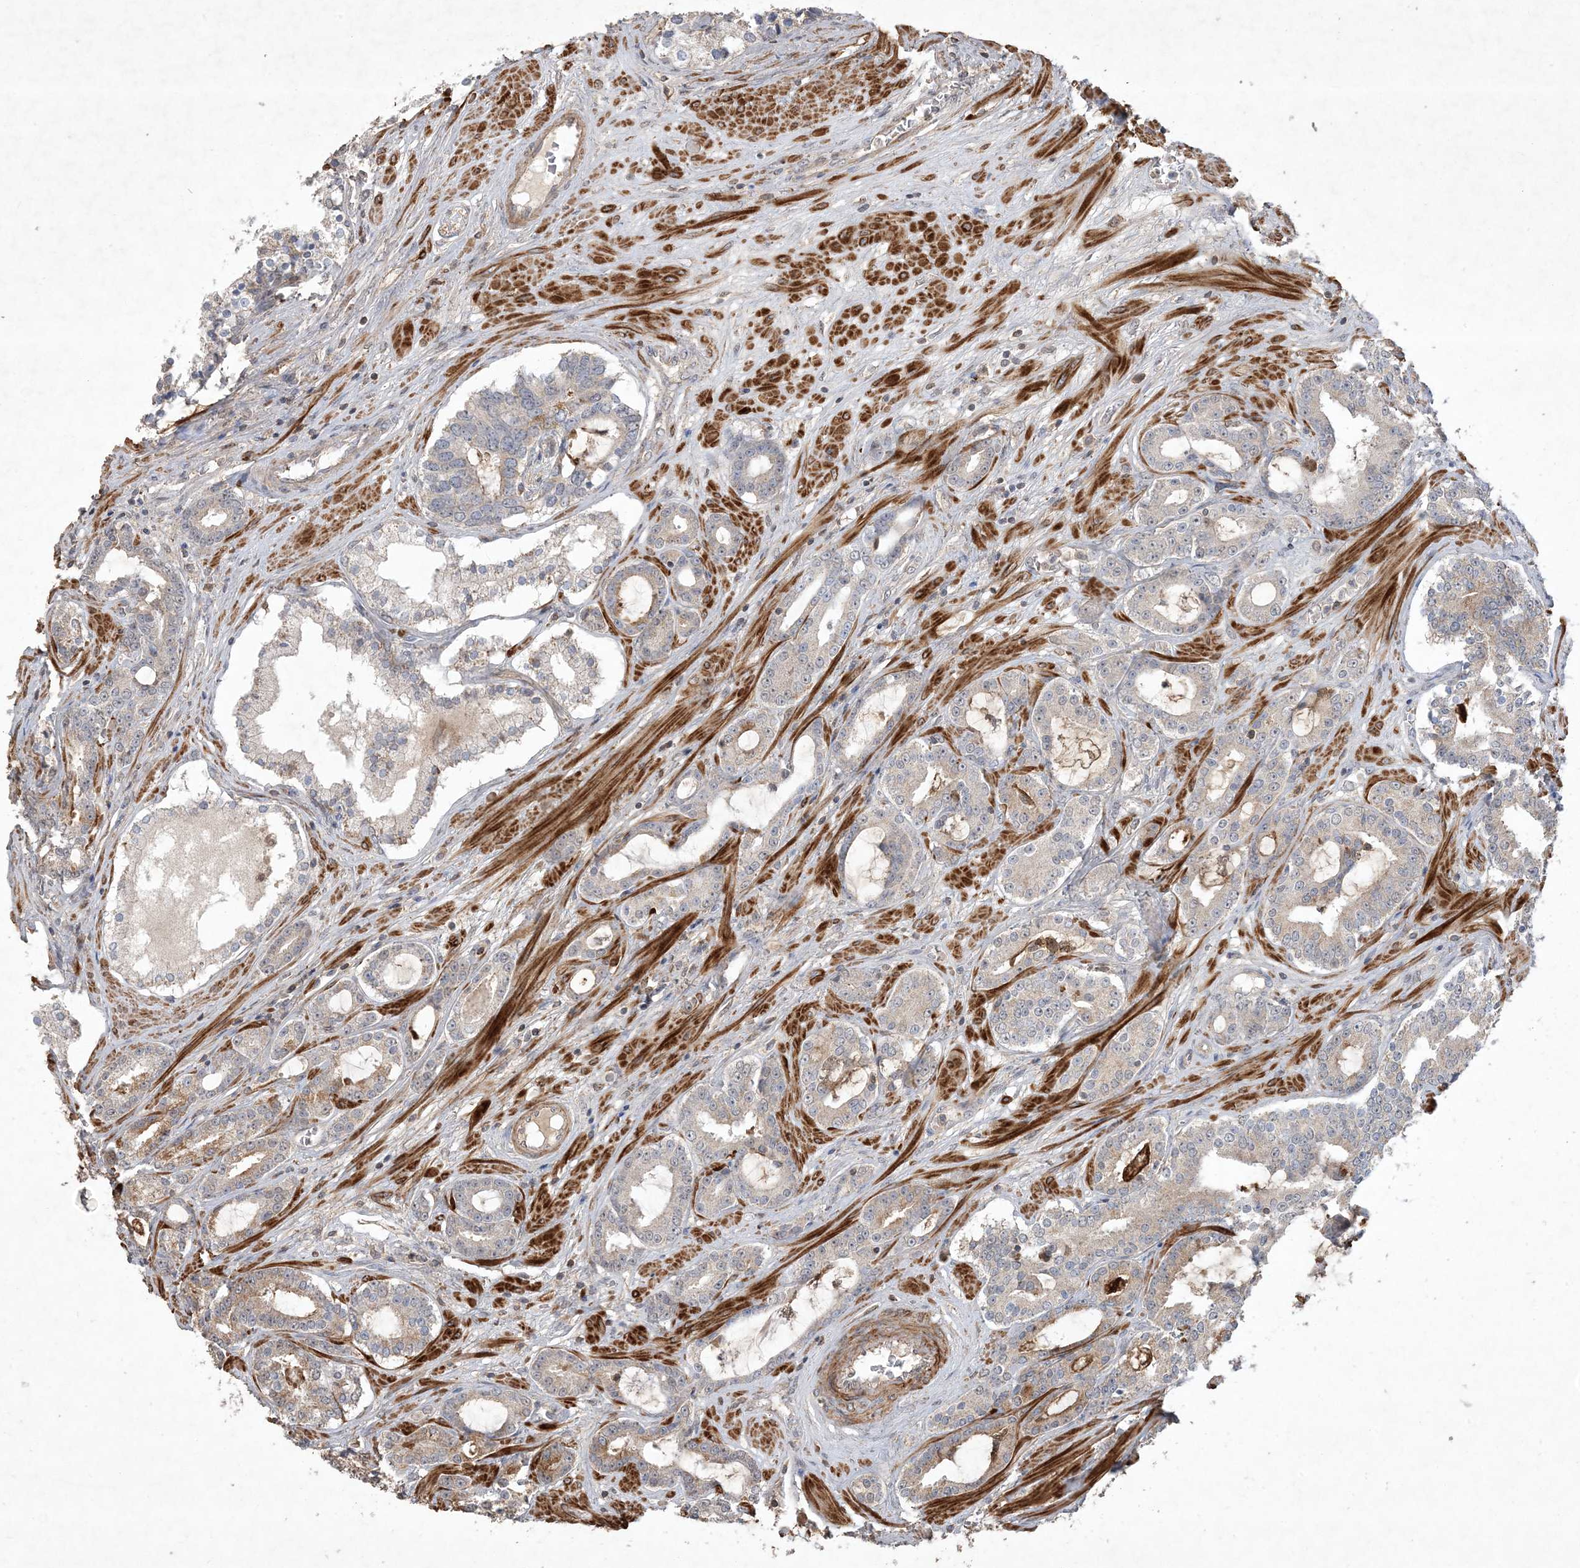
{"staining": {"intensity": "weak", "quantity": "<25%", "location": "cytoplasmic/membranous"}, "tissue": "prostate cancer", "cell_type": "Tumor cells", "image_type": "cancer", "snomed": [{"axis": "morphology", "description": "Adenocarcinoma, High grade"}, {"axis": "topography", "description": "Prostate"}], "caption": "Tumor cells are negative for brown protein staining in prostate high-grade adenocarcinoma.", "gene": "PRRT3", "patient": {"sex": "male", "age": 58}}